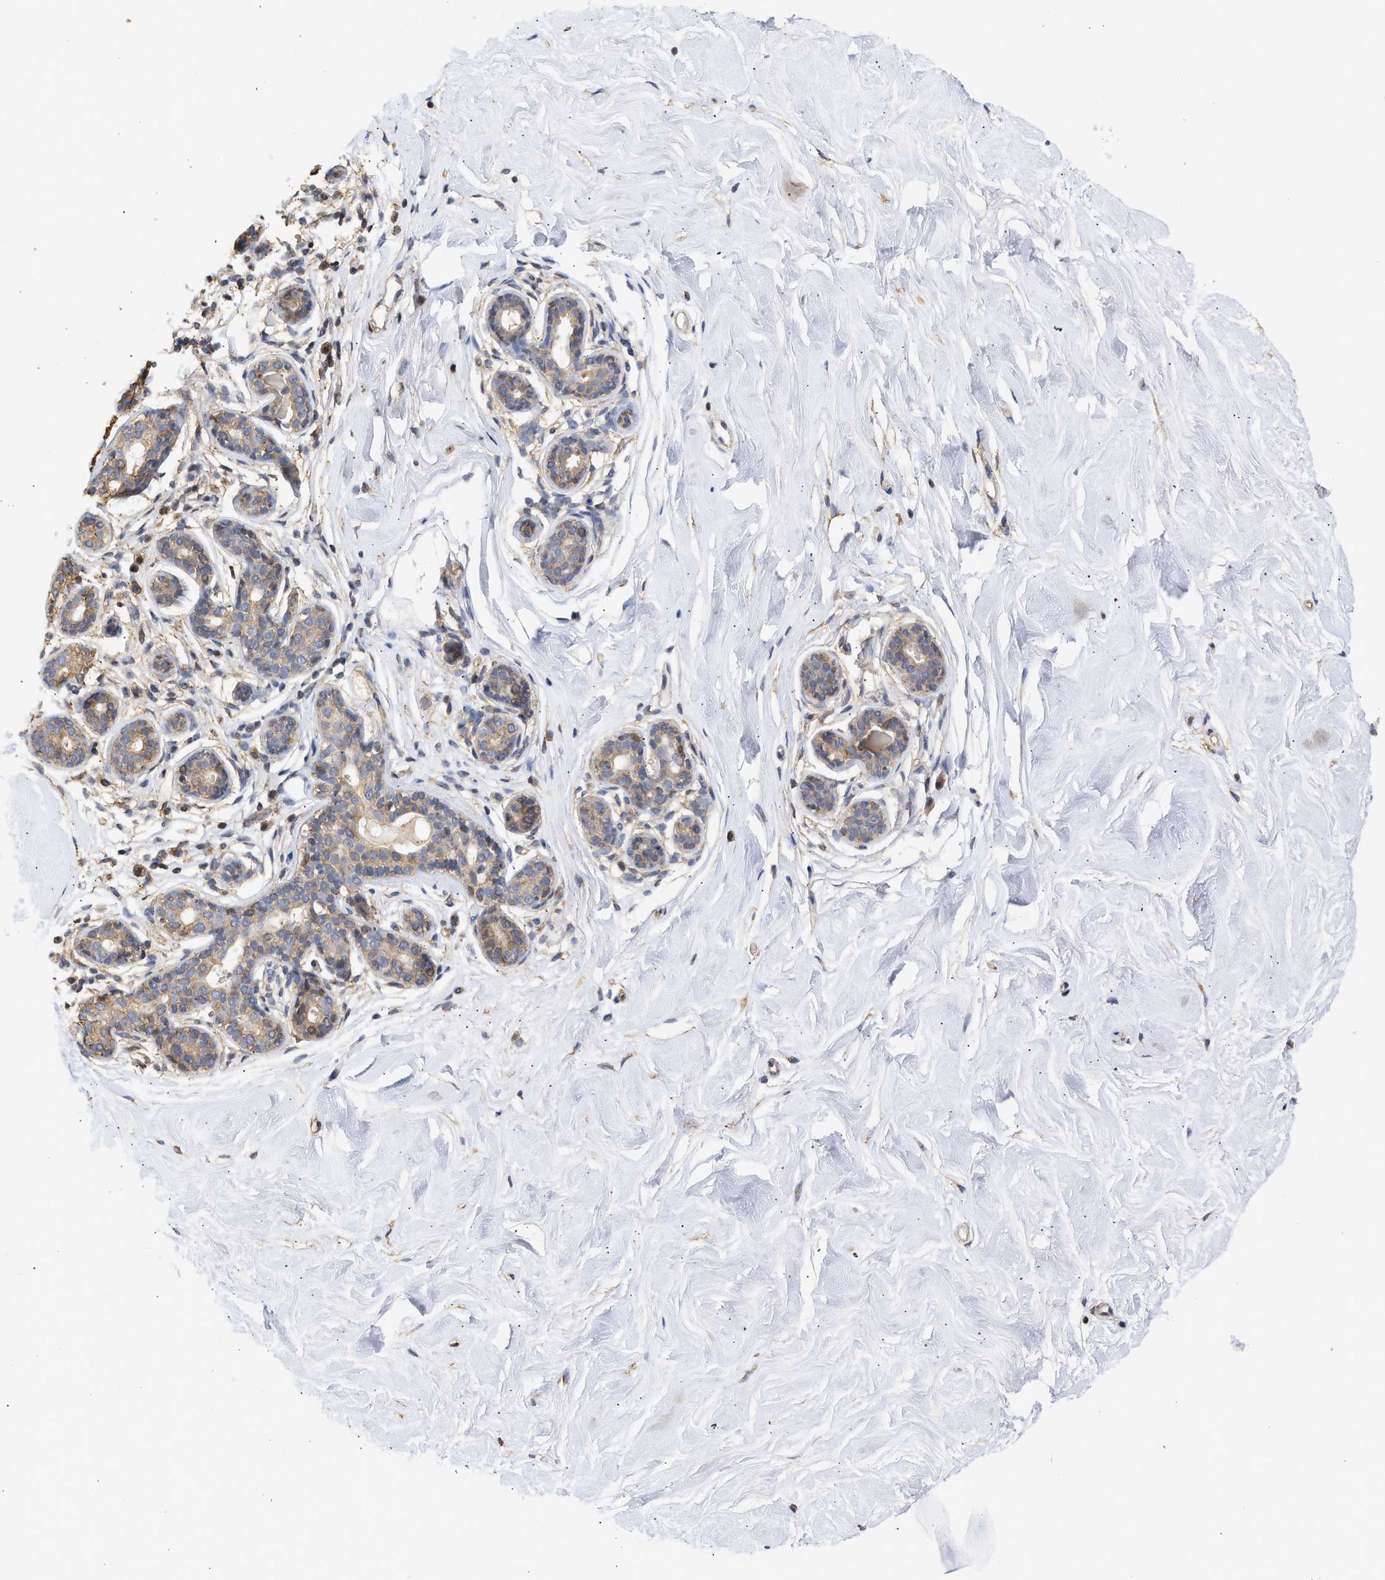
{"staining": {"intensity": "negative", "quantity": "none", "location": "none"}, "tissue": "breast", "cell_type": "Adipocytes", "image_type": "normal", "snomed": [{"axis": "morphology", "description": "Normal tissue, NOS"}, {"axis": "topography", "description": "Breast"}], "caption": "Photomicrograph shows no protein expression in adipocytes of normal breast.", "gene": "ENSG00000142539", "patient": {"sex": "female", "age": 22}}